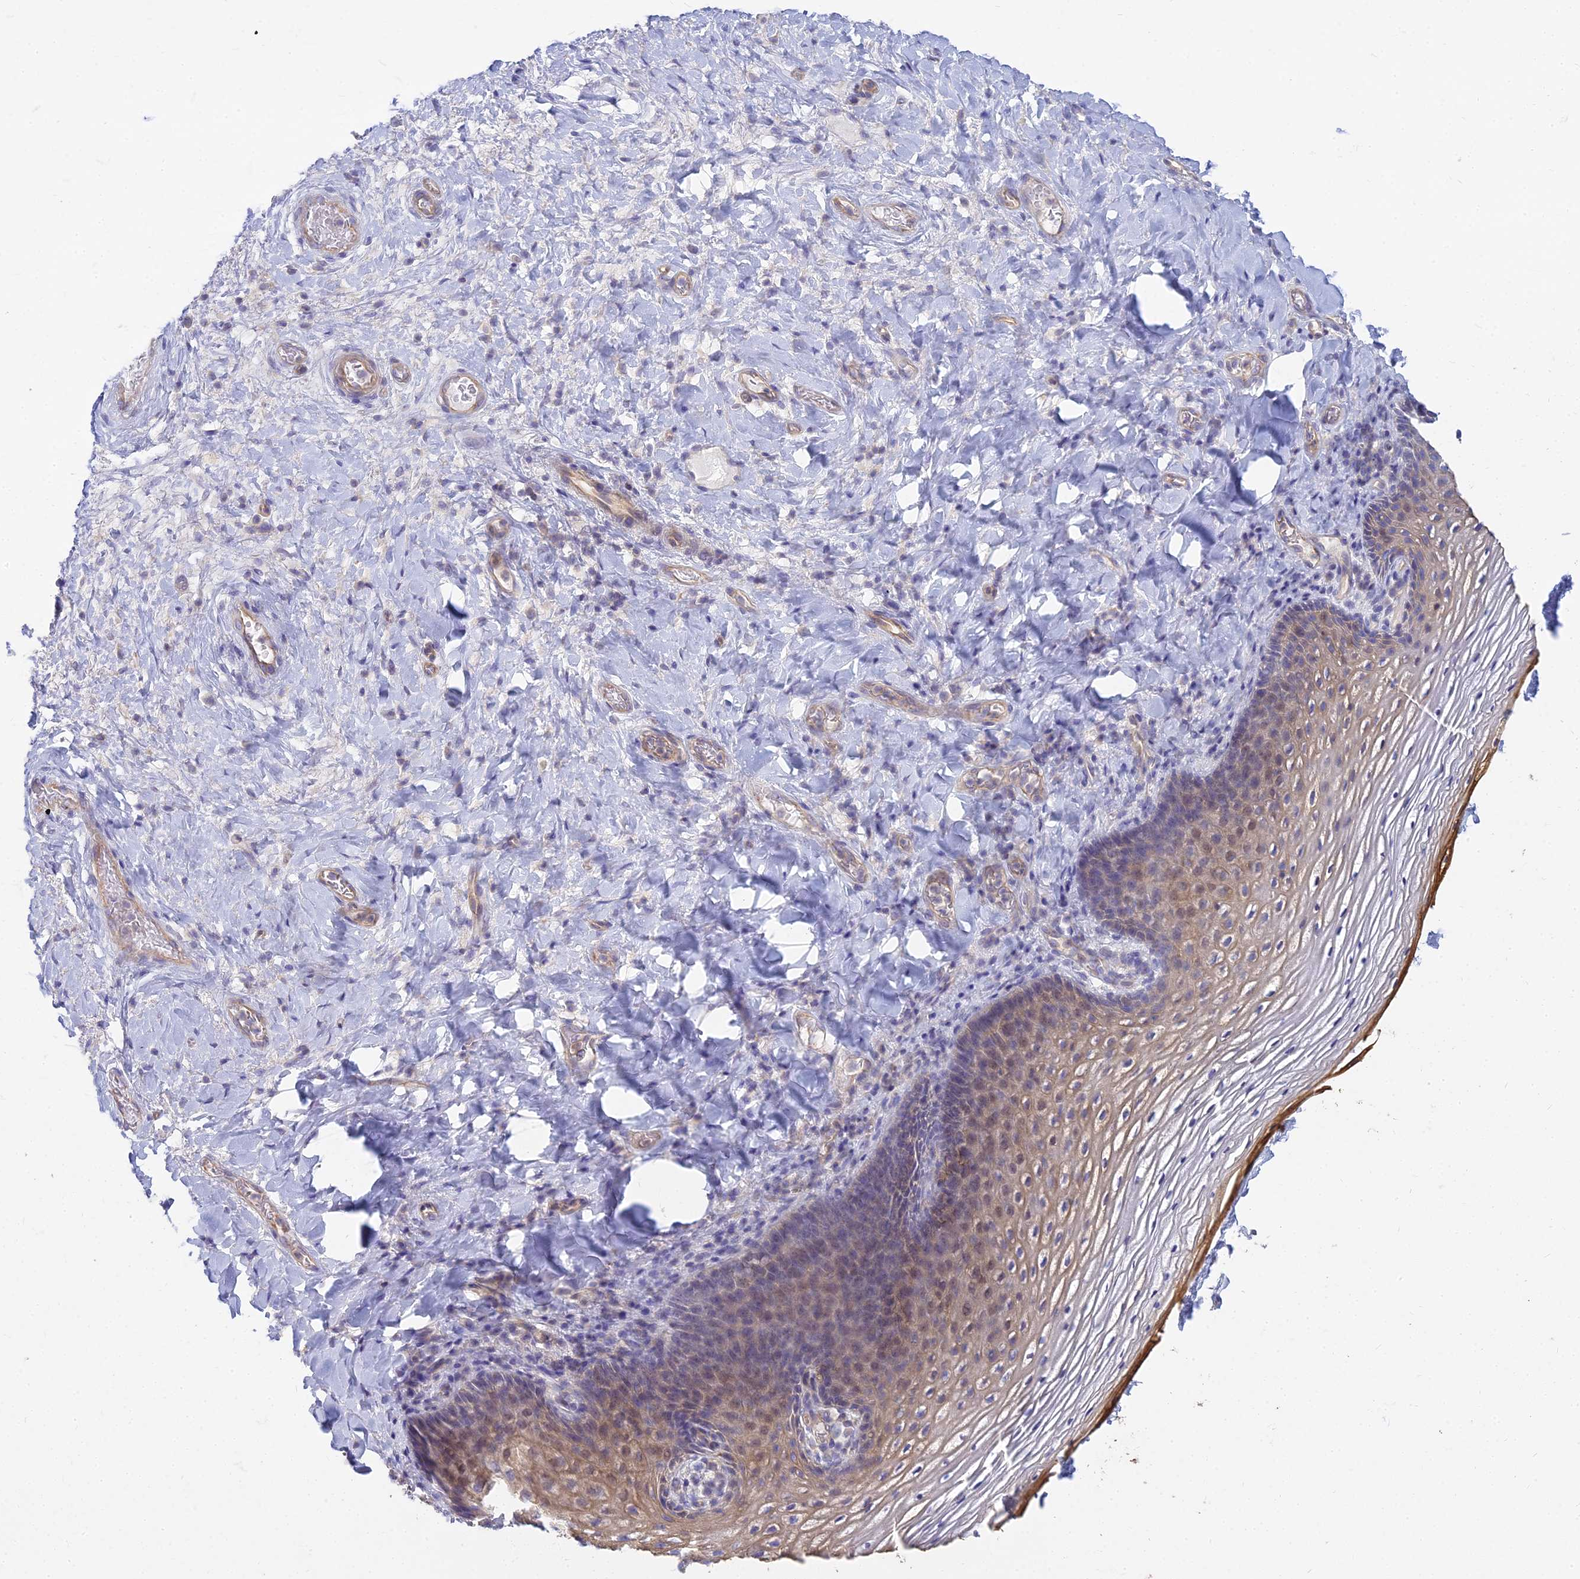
{"staining": {"intensity": "moderate", "quantity": "25%-75%", "location": "cytoplasmic/membranous,nuclear"}, "tissue": "vagina", "cell_type": "Squamous epithelial cells", "image_type": "normal", "snomed": [{"axis": "morphology", "description": "Normal tissue, NOS"}, {"axis": "topography", "description": "Vagina"}], "caption": "Squamous epithelial cells reveal moderate cytoplasmic/membranous,nuclear staining in about 25%-75% of cells in unremarkable vagina. Using DAB (brown) and hematoxylin (blue) stains, captured at high magnification using brightfield microscopy.", "gene": "SMIM24", "patient": {"sex": "female", "age": 60}}